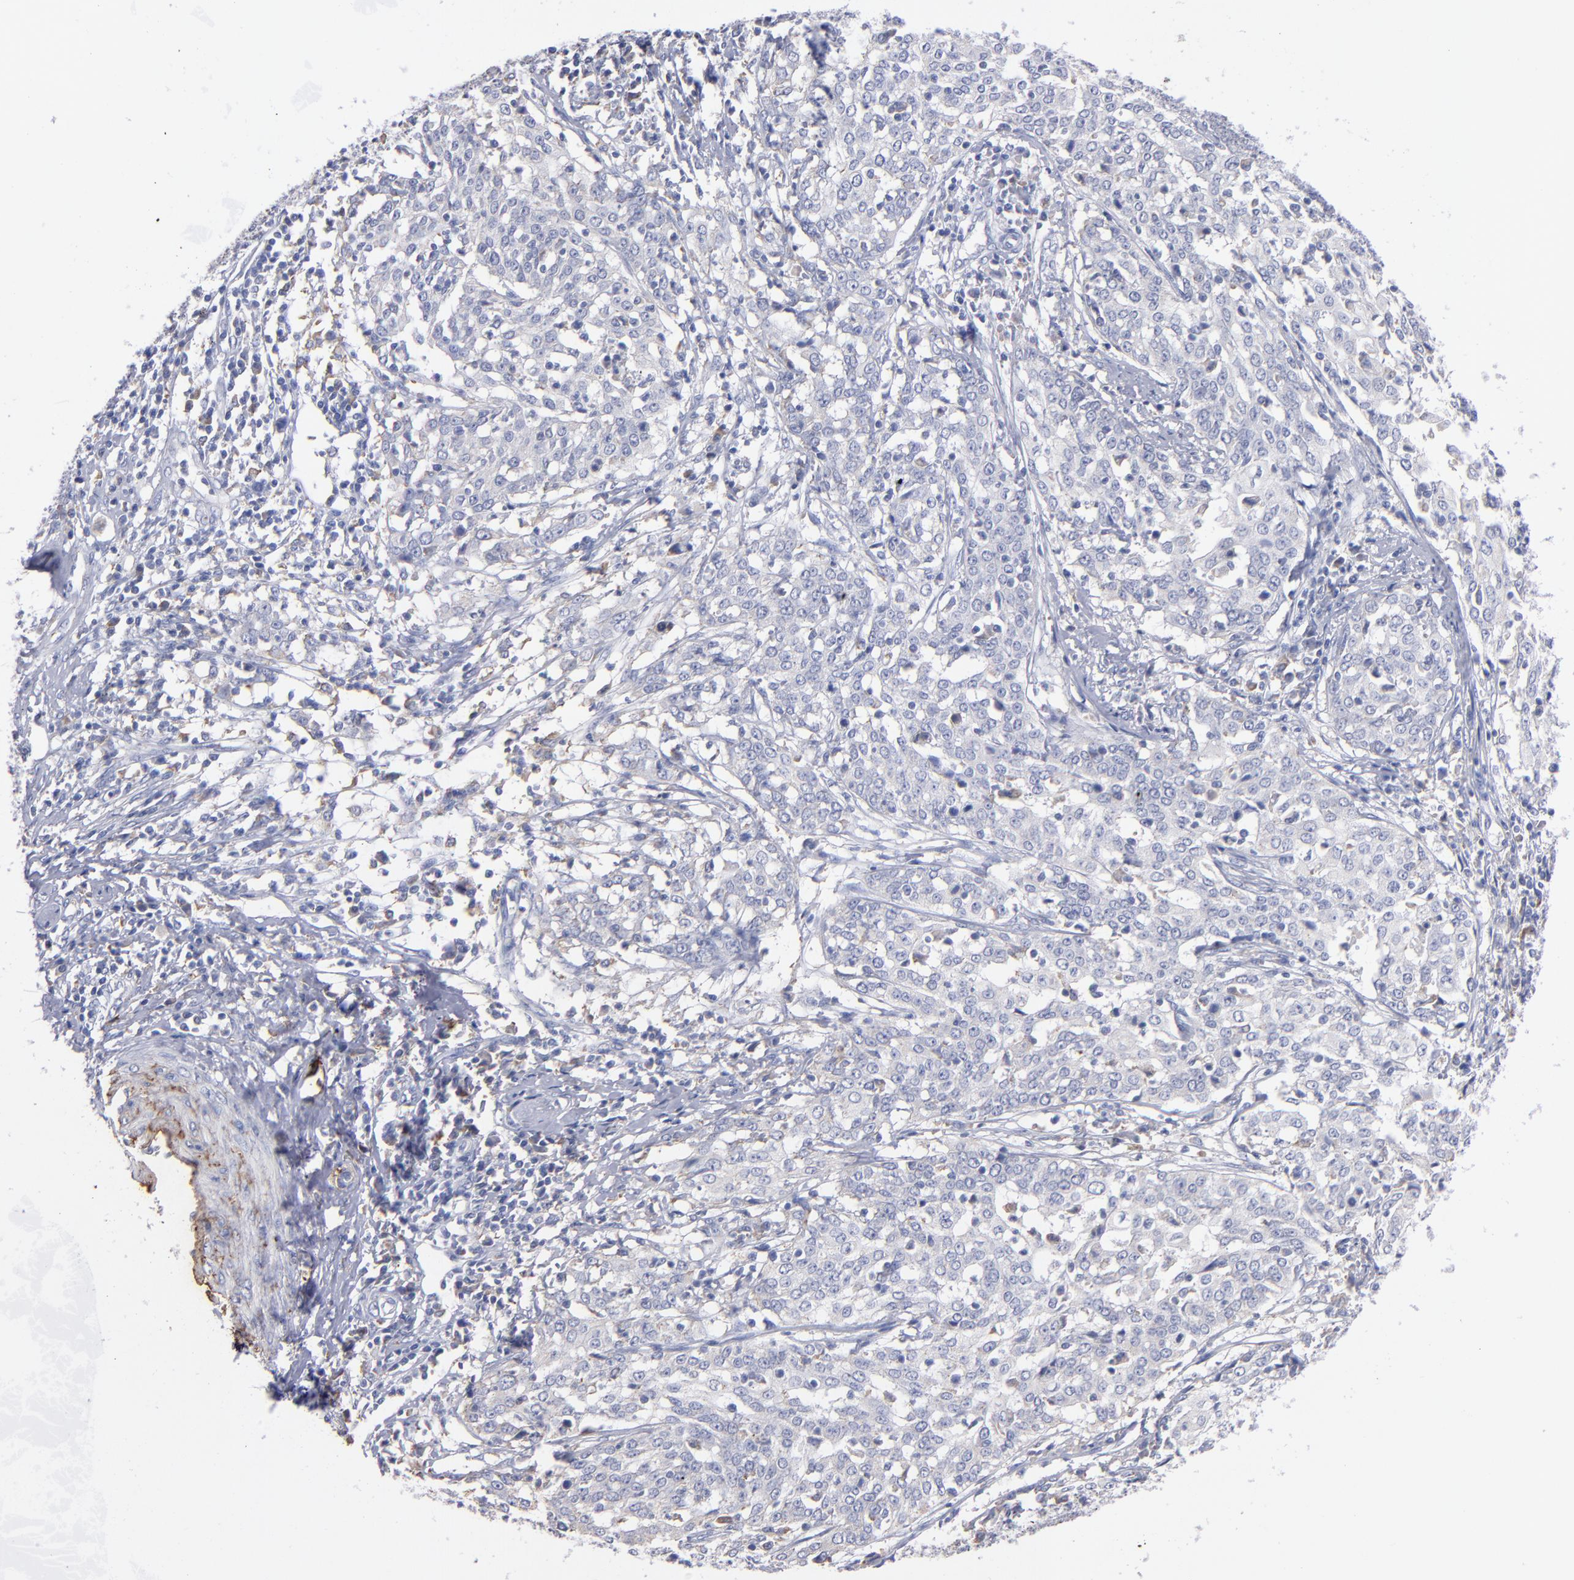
{"staining": {"intensity": "negative", "quantity": "none", "location": "none"}, "tissue": "cervical cancer", "cell_type": "Tumor cells", "image_type": "cancer", "snomed": [{"axis": "morphology", "description": "Squamous cell carcinoma, NOS"}, {"axis": "topography", "description": "Cervix"}], "caption": "DAB (3,3'-diaminobenzidine) immunohistochemical staining of cervical cancer exhibits no significant staining in tumor cells. The staining was performed using DAB to visualize the protein expression in brown, while the nuclei were stained in blue with hematoxylin (Magnification: 20x).", "gene": "MFGE8", "patient": {"sex": "female", "age": 39}}